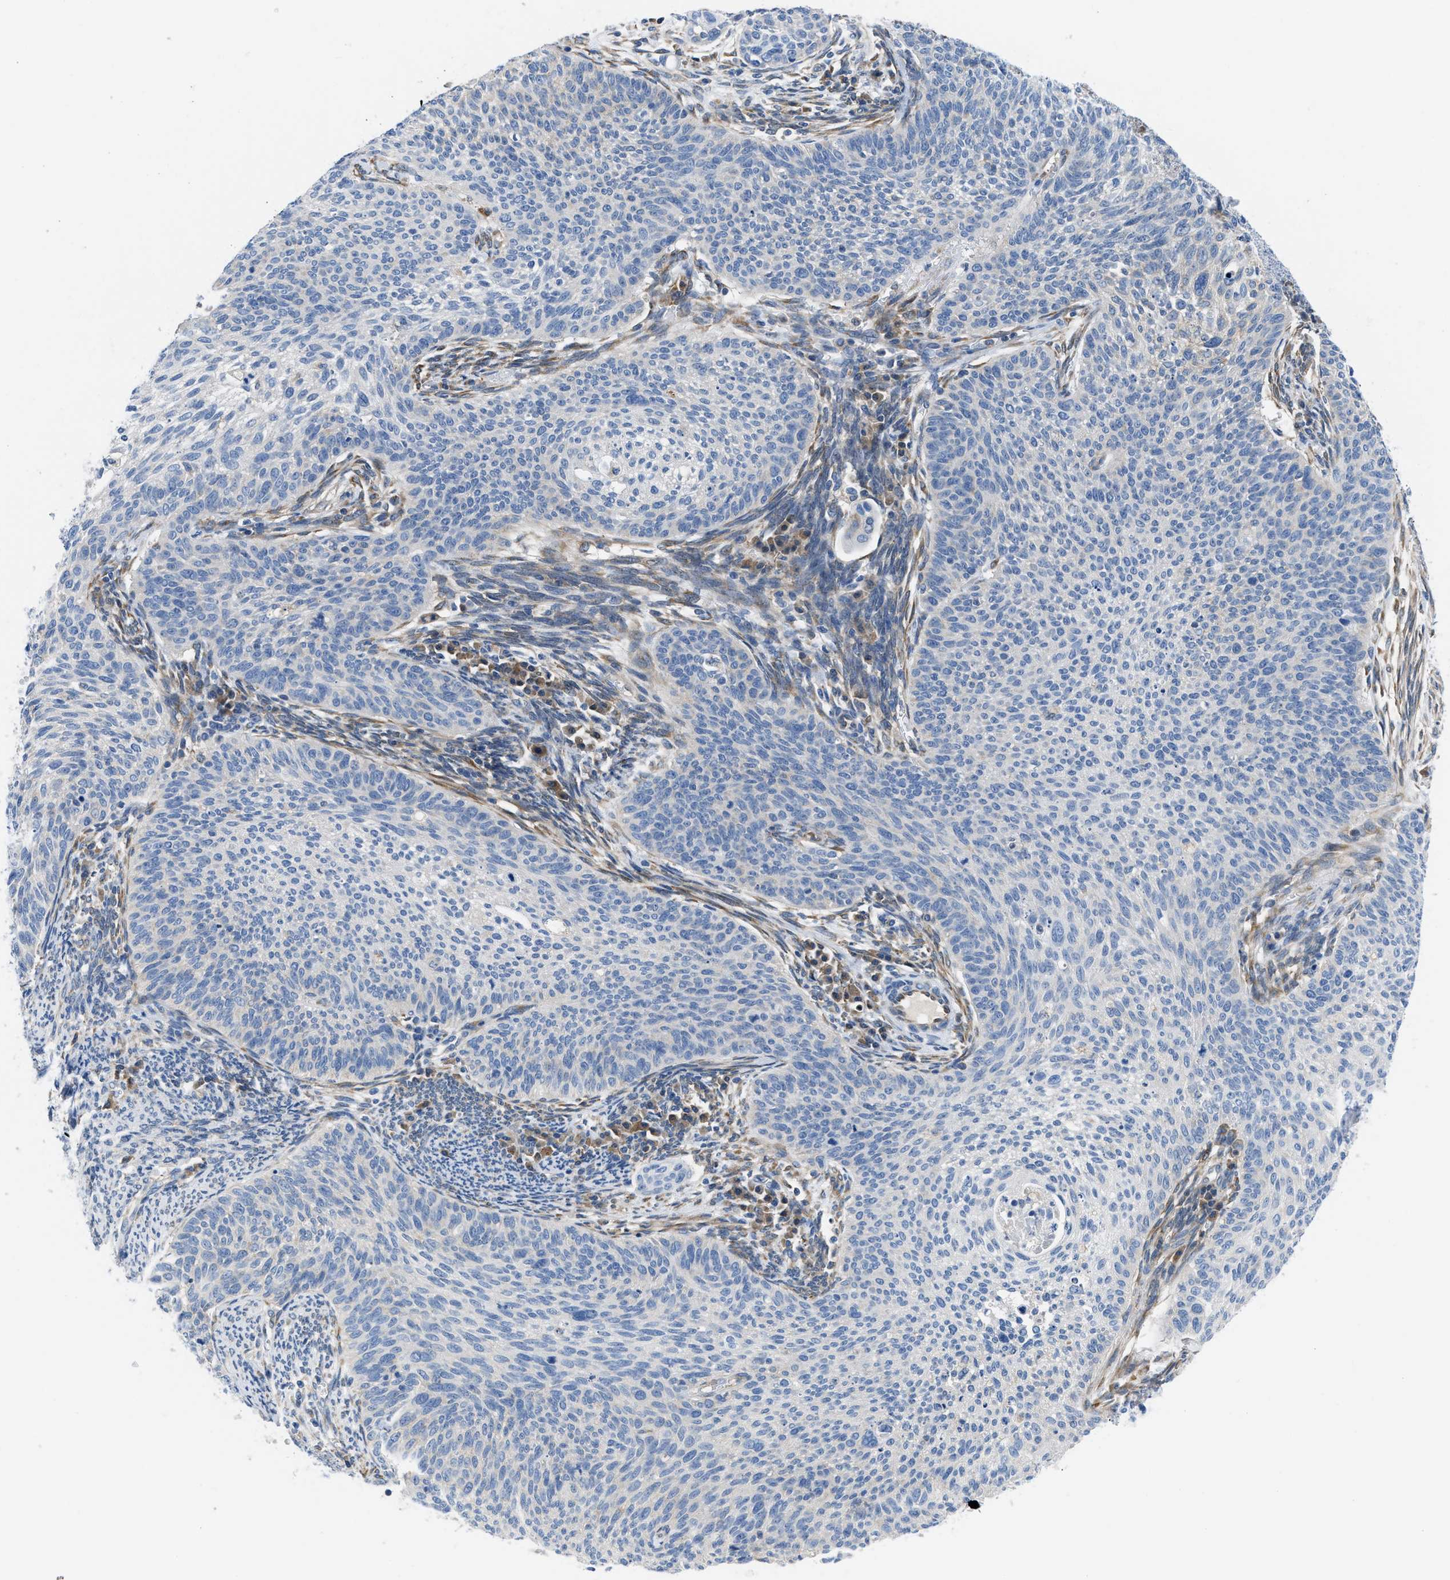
{"staining": {"intensity": "negative", "quantity": "none", "location": "none"}, "tissue": "cervical cancer", "cell_type": "Tumor cells", "image_type": "cancer", "snomed": [{"axis": "morphology", "description": "Squamous cell carcinoma, NOS"}, {"axis": "topography", "description": "Cervix"}], "caption": "Immunohistochemistry photomicrograph of neoplastic tissue: squamous cell carcinoma (cervical) stained with DAB (3,3'-diaminobenzidine) displays no significant protein staining in tumor cells.", "gene": "BNC2", "patient": {"sex": "female", "age": 70}}